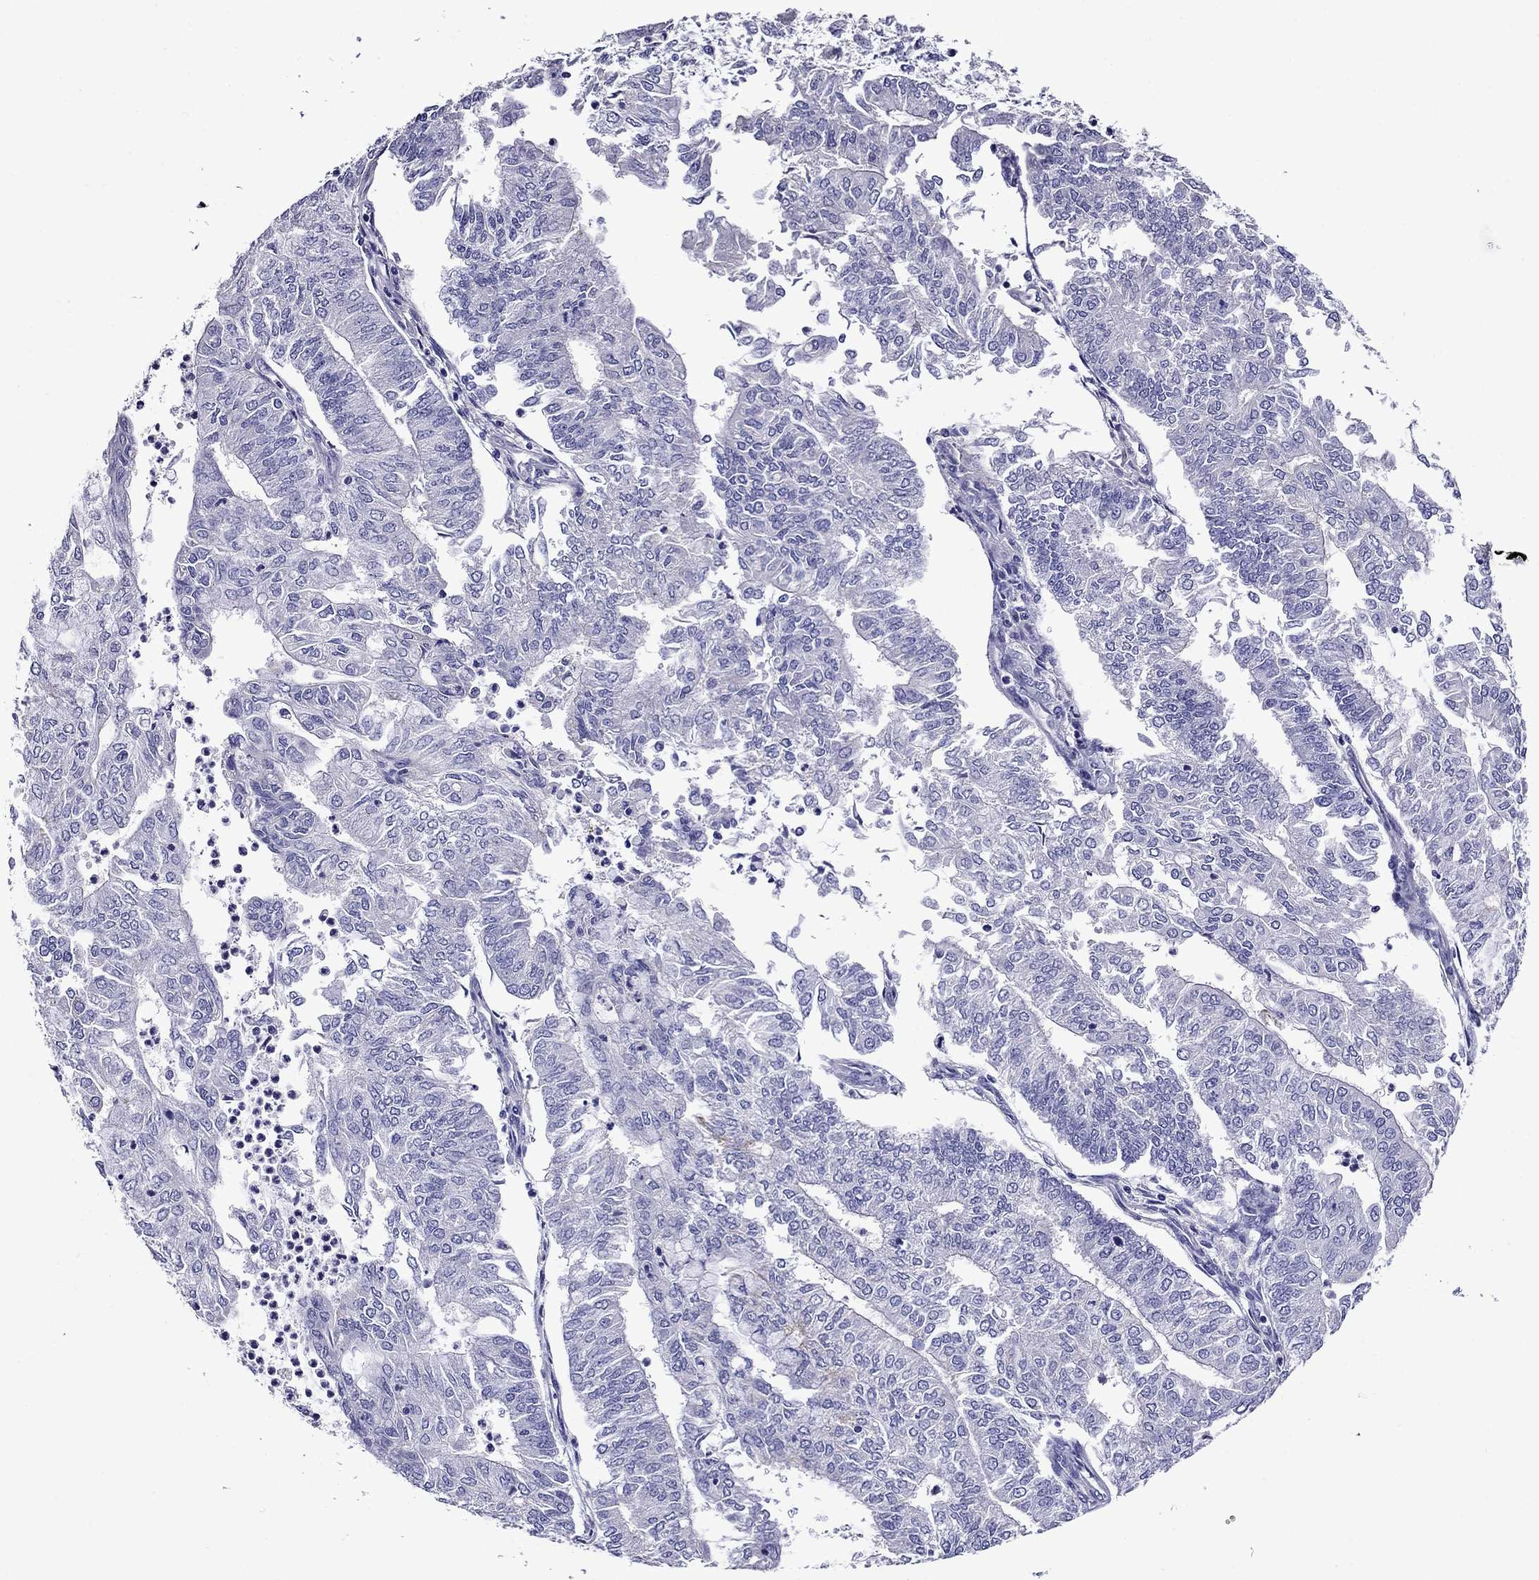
{"staining": {"intensity": "negative", "quantity": "none", "location": "none"}, "tissue": "endometrial cancer", "cell_type": "Tumor cells", "image_type": "cancer", "snomed": [{"axis": "morphology", "description": "Adenocarcinoma, NOS"}, {"axis": "topography", "description": "Endometrium"}], "caption": "Endometrial cancer stained for a protein using IHC reveals no positivity tumor cells.", "gene": "SCG2", "patient": {"sex": "female", "age": 59}}